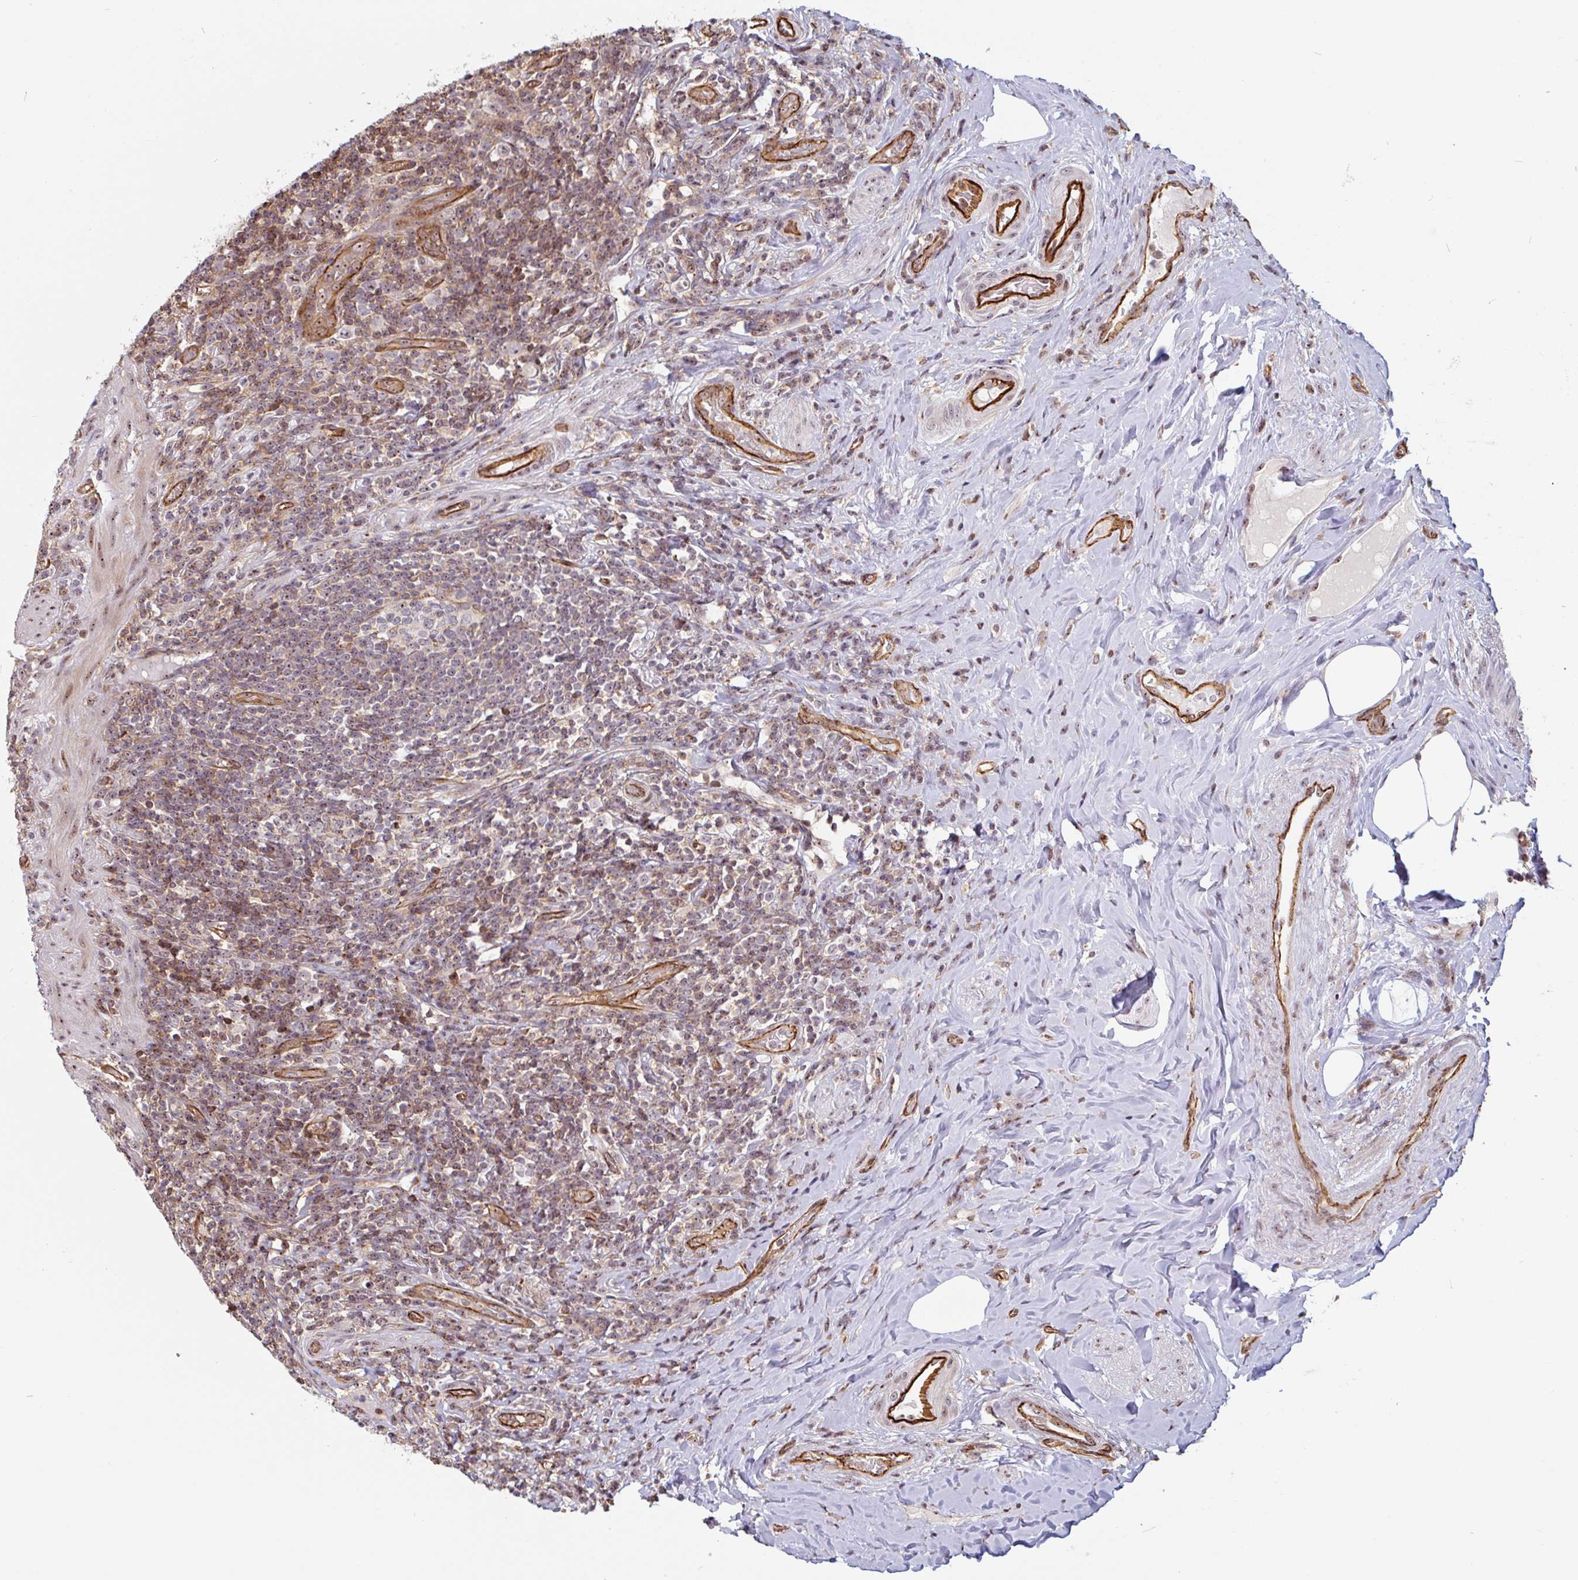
{"staining": {"intensity": "moderate", "quantity": "25%-75%", "location": "cytoplasmic/membranous,nuclear"}, "tissue": "appendix", "cell_type": "Glandular cells", "image_type": "normal", "snomed": [{"axis": "morphology", "description": "Normal tissue, NOS"}, {"axis": "topography", "description": "Appendix"}], "caption": "Immunohistochemistry of benign appendix shows medium levels of moderate cytoplasmic/membranous,nuclear positivity in approximately 25%-75% of glandular cells.", "gene": "ZNF689", "patient": {"sex": "female", "age": 43}}